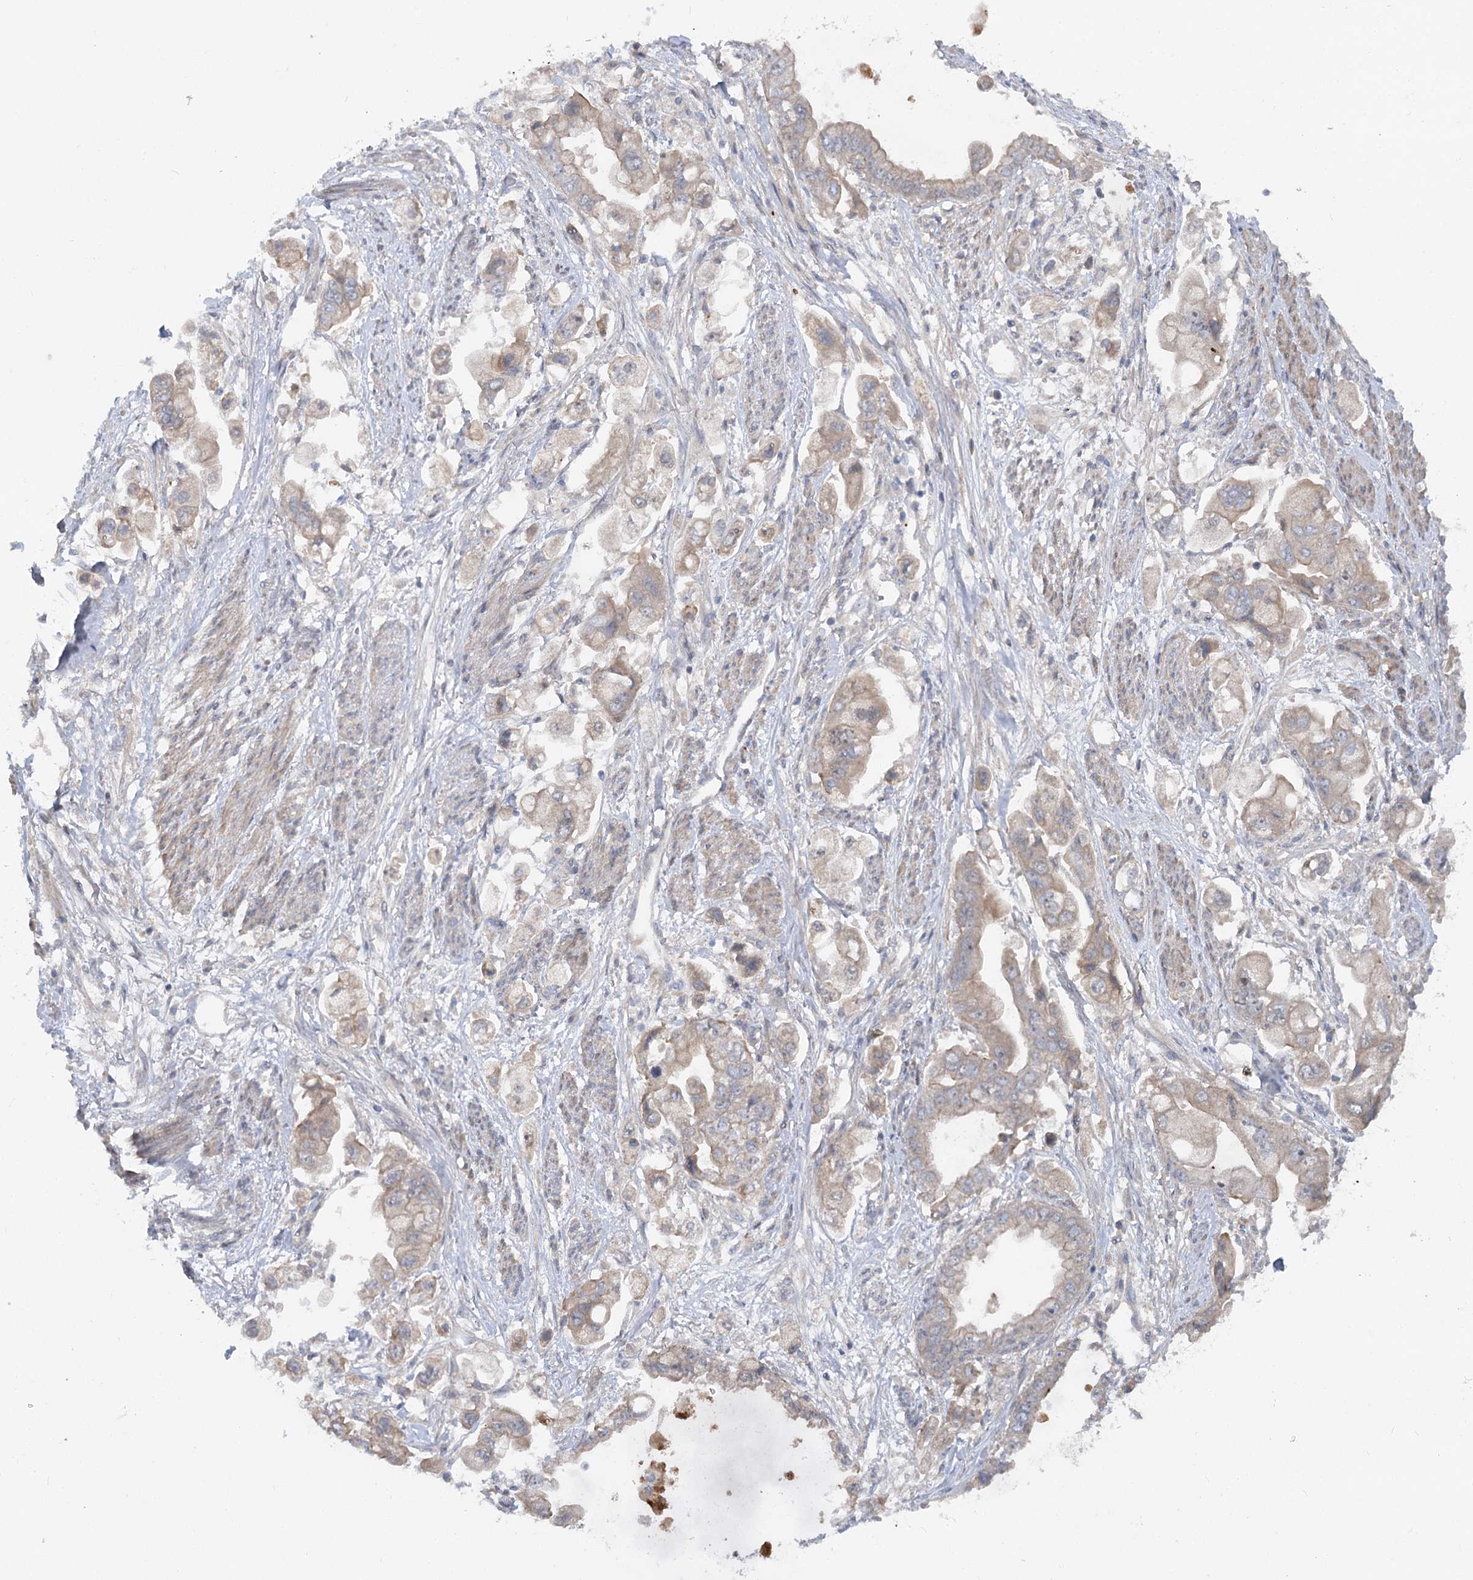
{"staining": {"intensity": "weak", "quantity": "25%-75%", "location": "cytoplasmic/membranous"}, "tissue": "stomach cancer", "cell_type": "Tumor cells", "image_type": "cancer", "snomed": [{"axis": "morphology", "description": "Adenocarcinoma, NOS"}, {"axis": "topography", "description": "Stomach"}], "caption": "High-power microscopy captured an immunohistochemistry photomicrograph of stomach cancer (adenocarcinoma), revealing weak cytoplasmic/membranous positivity in approximately 25%-75% of tumor cells.", "gene": "FGF19", "patient": {"sex": "male", "age": 62}}